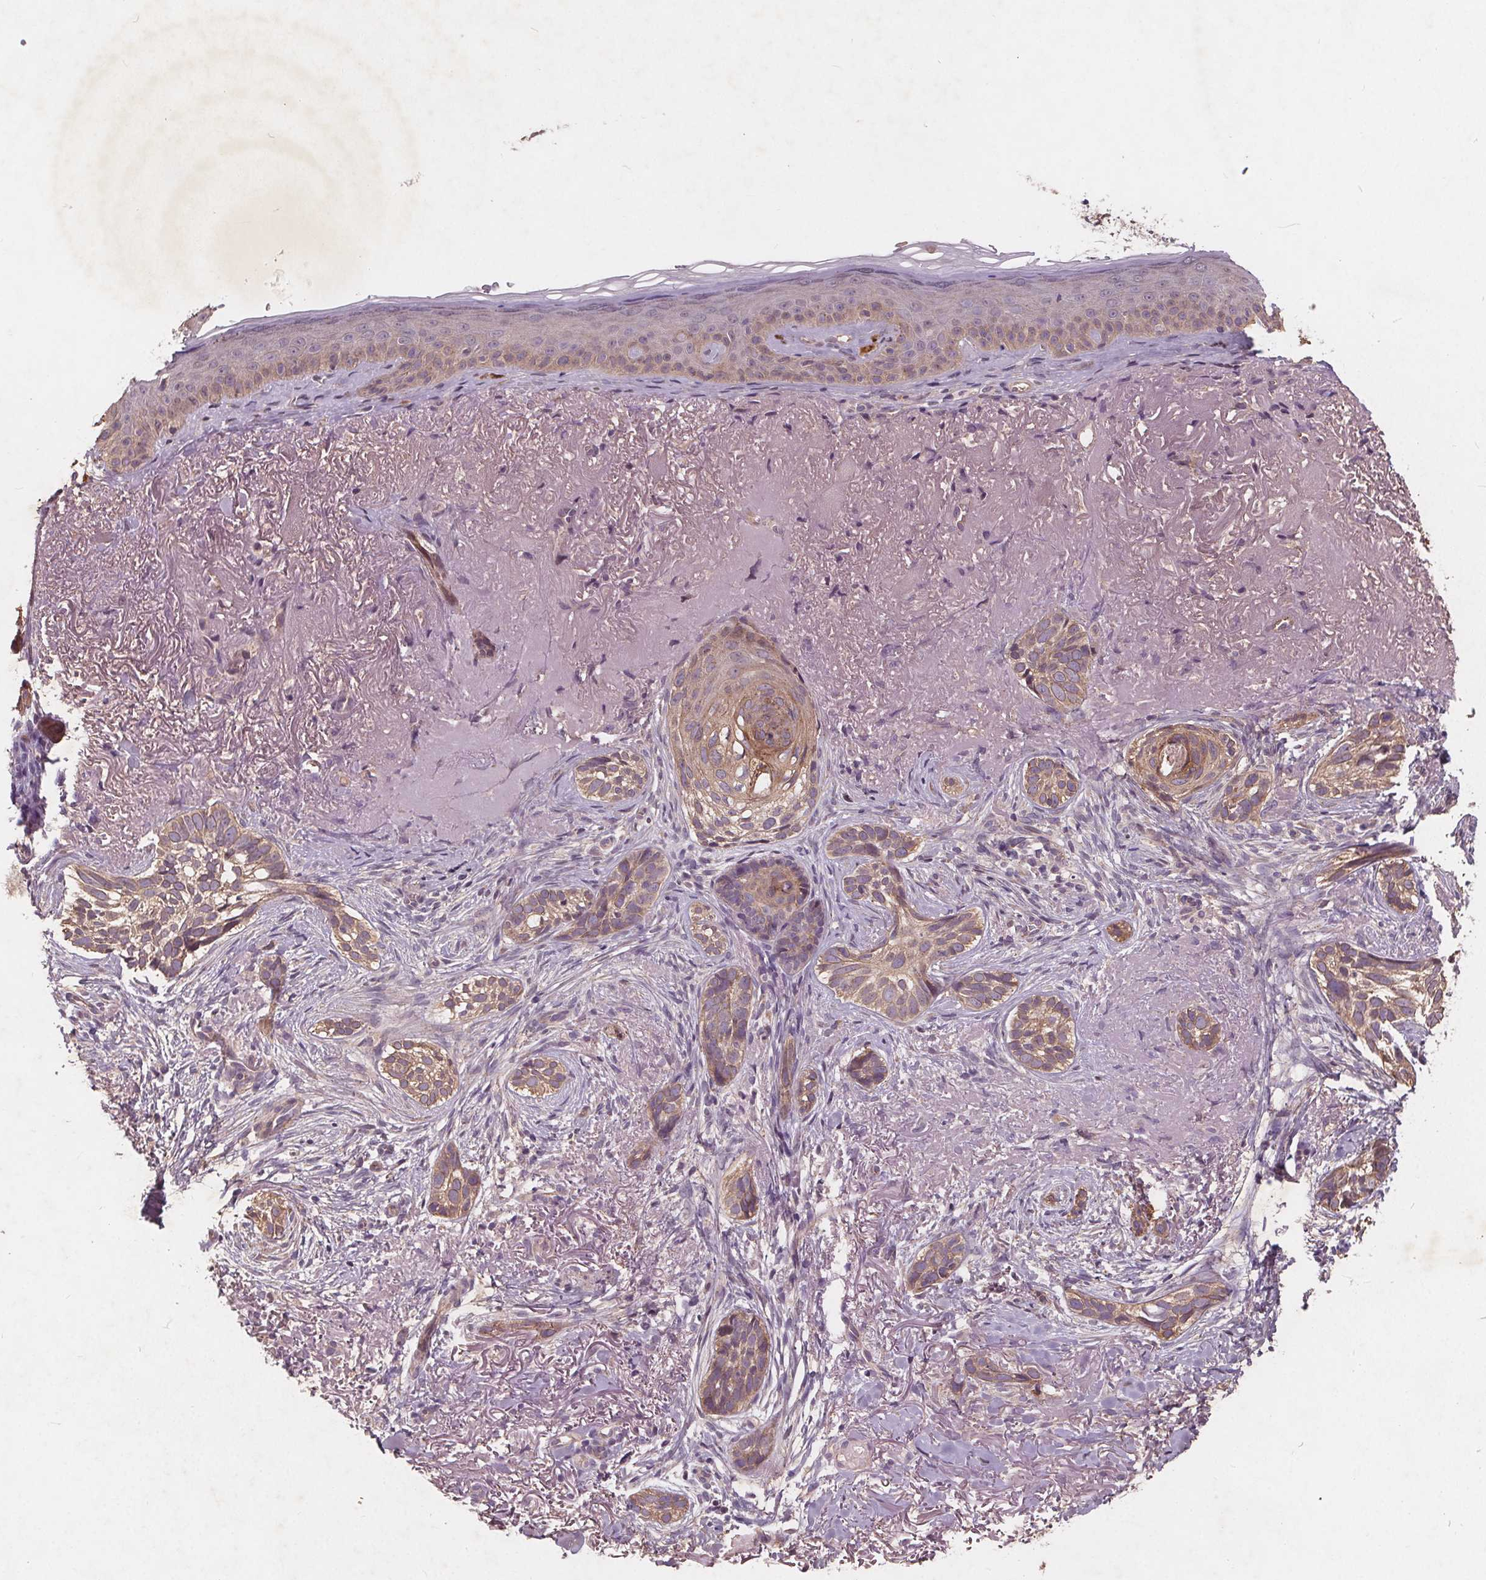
{"staining": {"intensity": "weak", "quantity": ">75%", "location": "cytoplasmic/membranous"}, "tissue": "skin cancer", "cell_type": "Tumor cells", "image_type": "cancer", "snomed": [{"axis": "morphology", "description": "Basal cell carcinoma"}, {"axis": "morphology", "description": "BCC, high aggressive"}, {"axis": "topography", "description": "Skin"}], "caption": "Skin bcc,  high aggressive was stained to show a protein in brown. There is low levels of weak cytoplasmic/membranous staining in approximately >75% of tumor cells.", "gene": "CSNK1G2", "patient": {"sex": "female", "age": 86}}